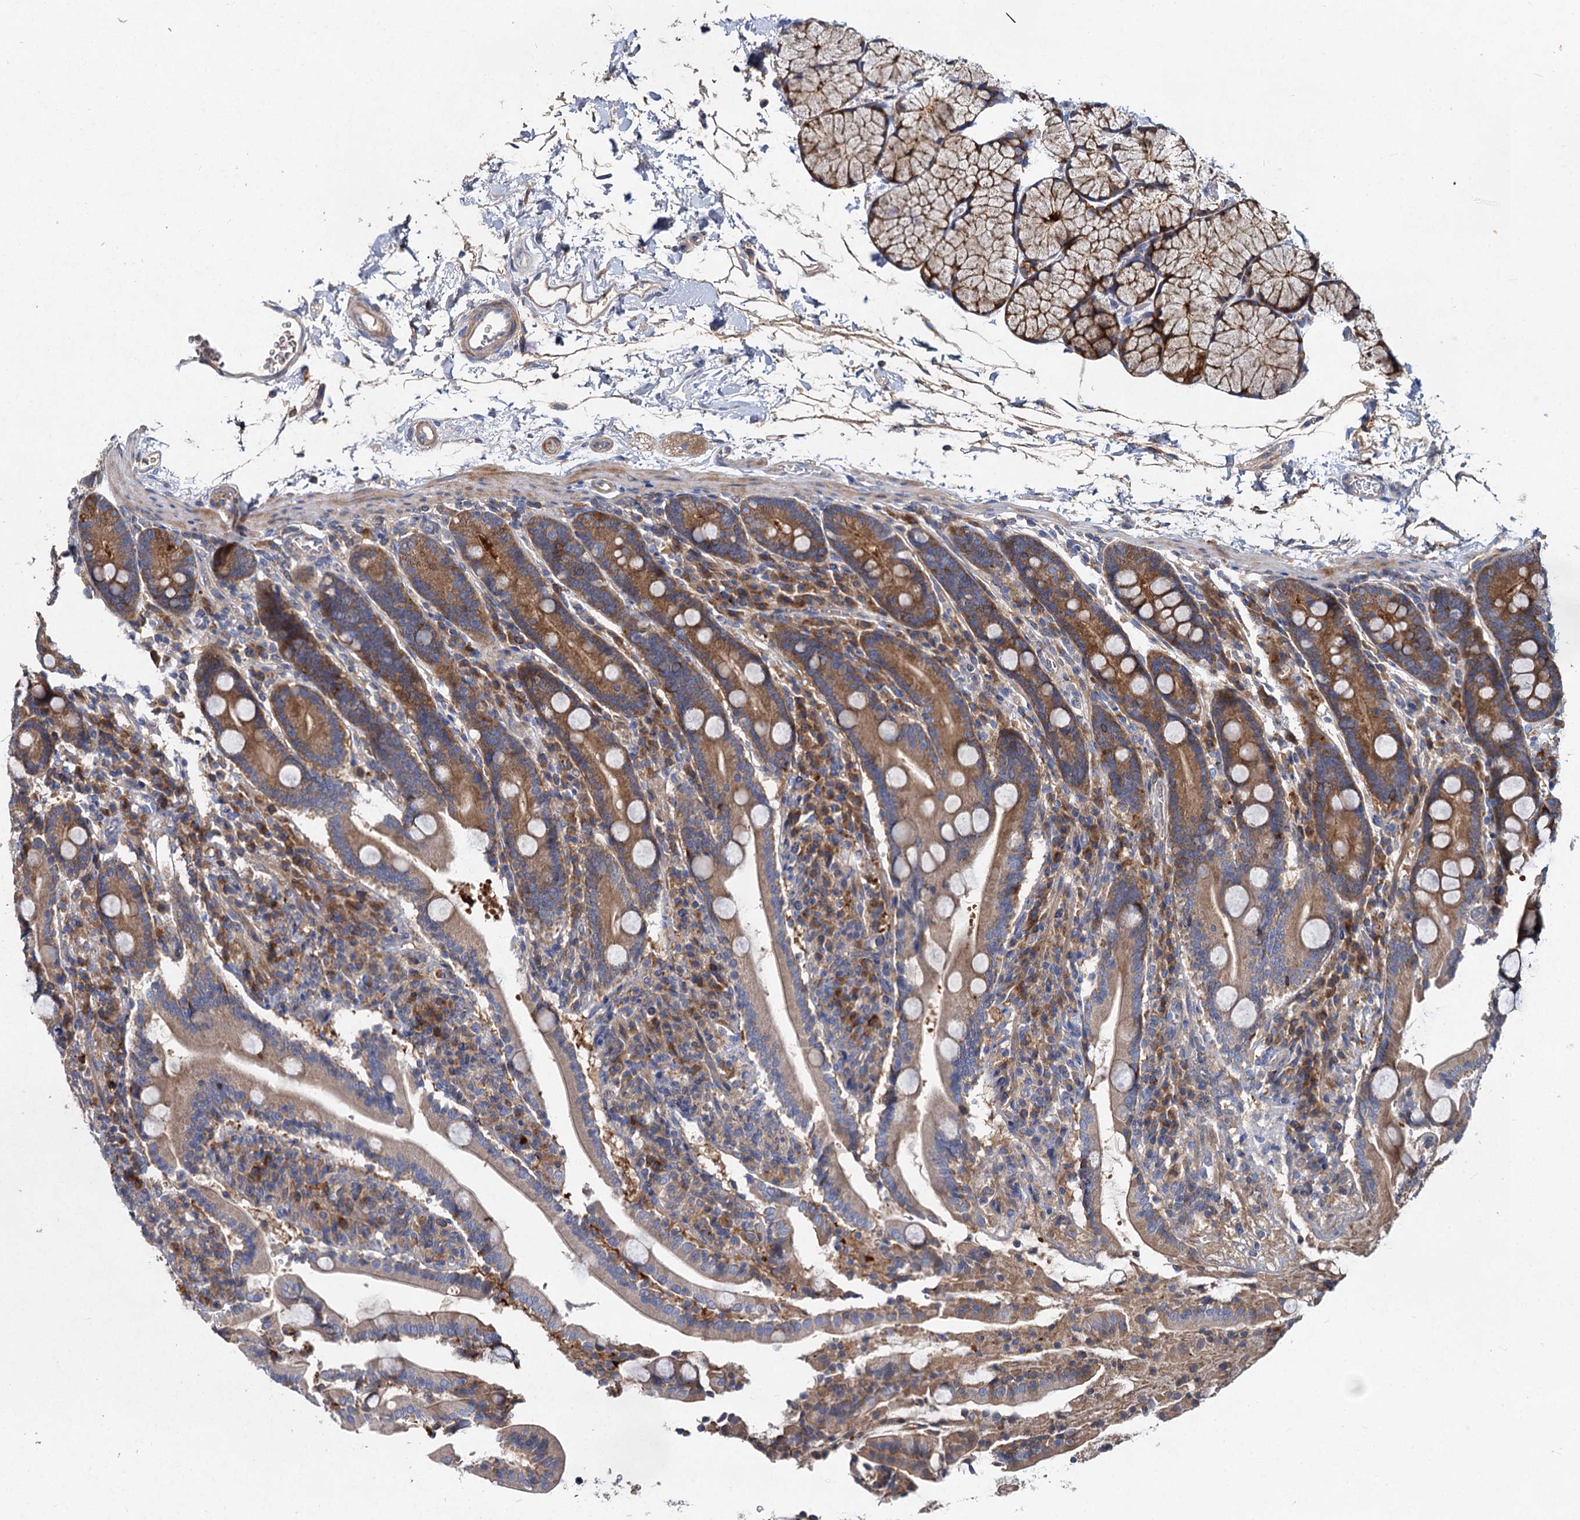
{"staining": {"intensity": "strong", "quantity": ">75%", "location": "cytoplasmic/membranous"}, "tissue": "duodenum", "cell_type": "Glandular cells", "image_type": "normal", "snomed": [{"axis": "morphology", "description": "Normal tissue, NOS"}, {"axis": "topography", "description": "Duodenum"}], "caption": "Immunohistochemistry (IHC) micrograph of benign duodenum stained for a protein (brown), which exhibits high levels of strong cytoplasmic/membranous expression in about >75% of glandular cells.", "gene": "ALKBH7", "patient": {"sex": "male", "age": 35}}